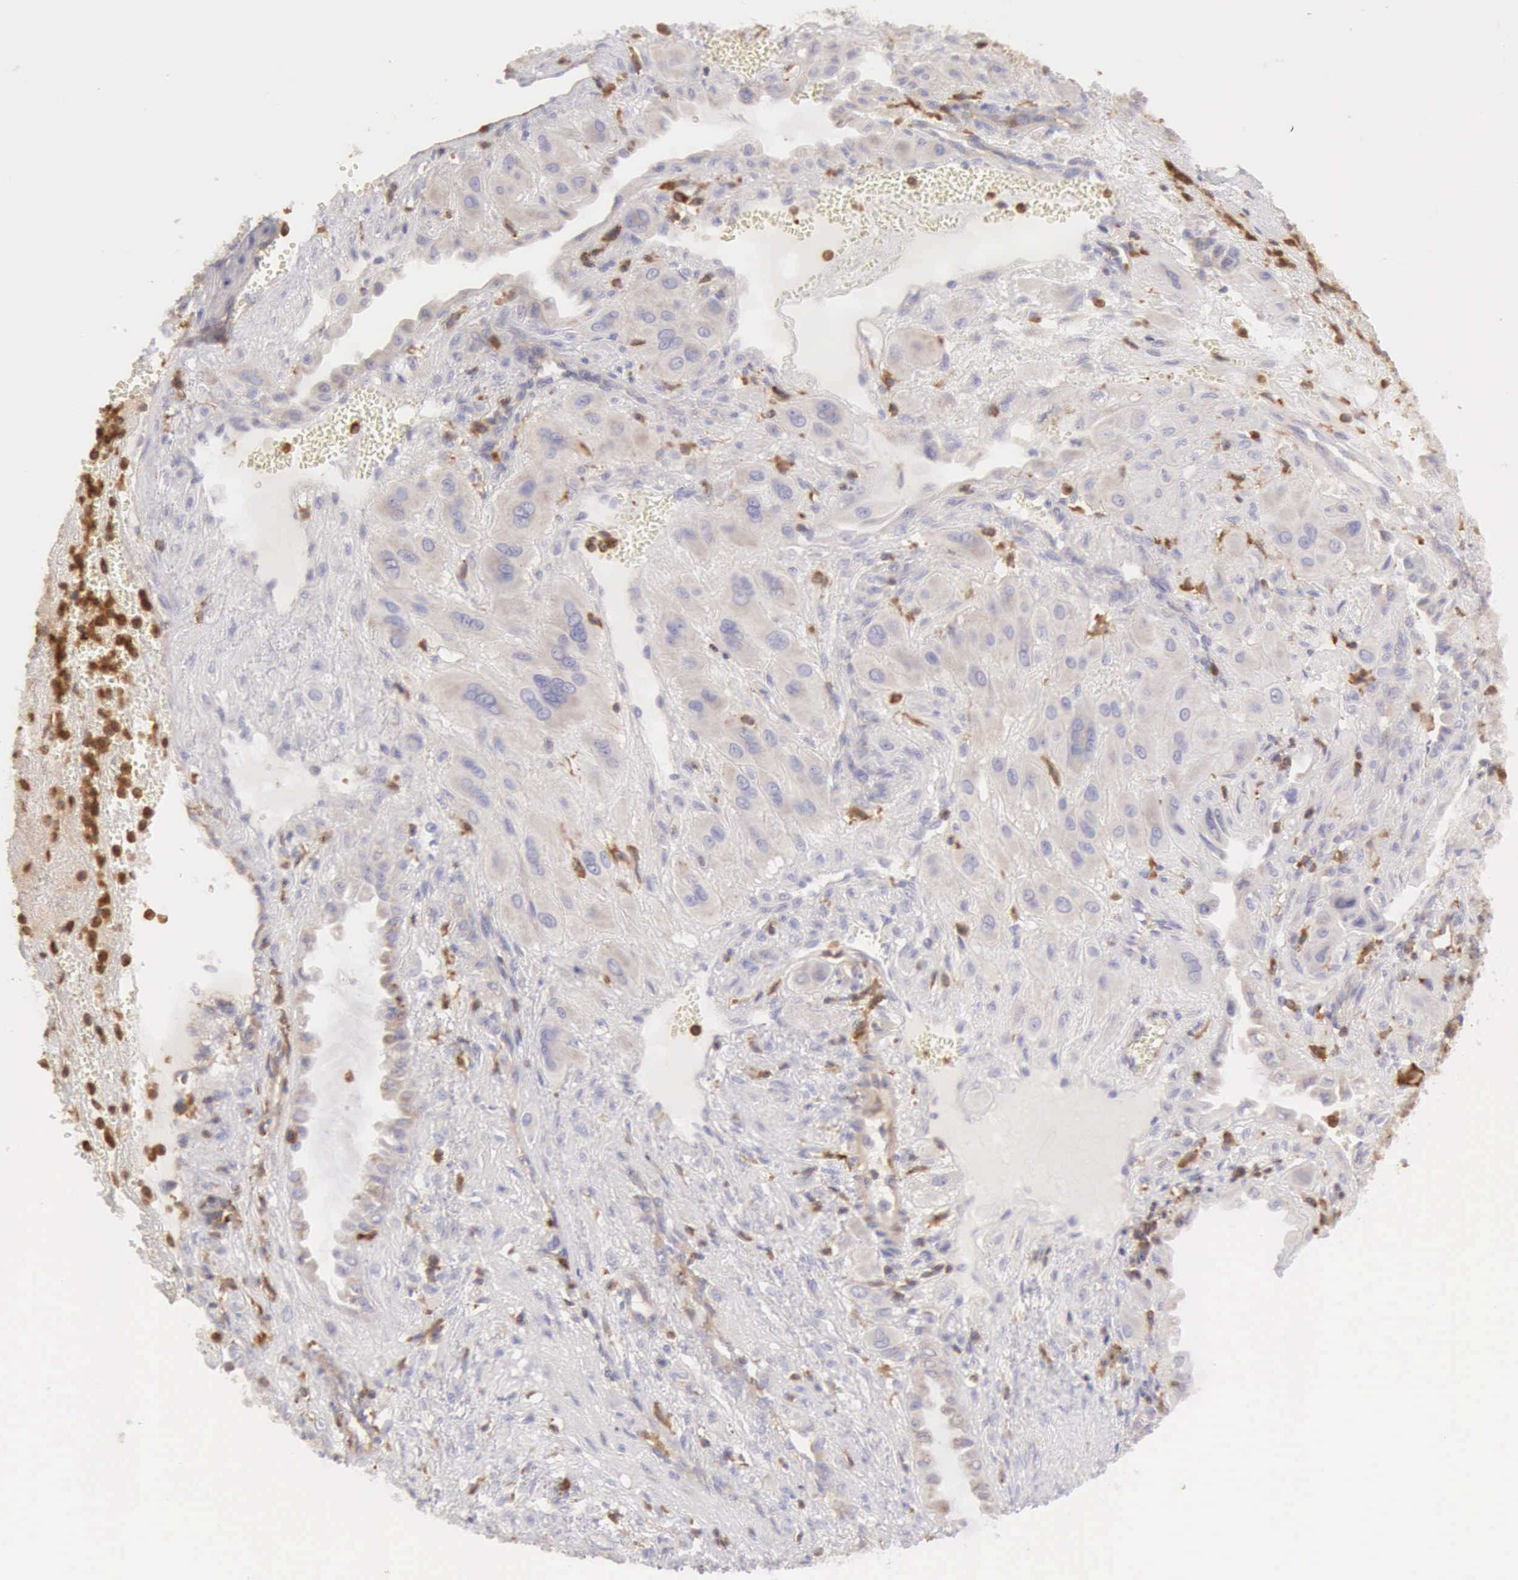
{"staining": {"intensity": "negative", "quantity": "none", "location": "none"}, "tissue": "cervical cancer", "cell_type": "Tumor cells", "image_type": "cancer", "snomed": [{"axis": "morphology", "description": "Squamous cell carcinoma, NOS"}, {"axis": "topography", "description": "Cervix"}], "caption": "A high-resolution micrograph shows immunohistochemistry (IHC) staining of cervical cancer, which reveals no significant positivity in tumor cells. Brightfield microscopy of immunohistochemistry stained with DAB (brown) and hematoxylin (blue), captured at high magnification.", "gene": "ARHGAP4", "patient": {"sex": "female", "age": 34}}